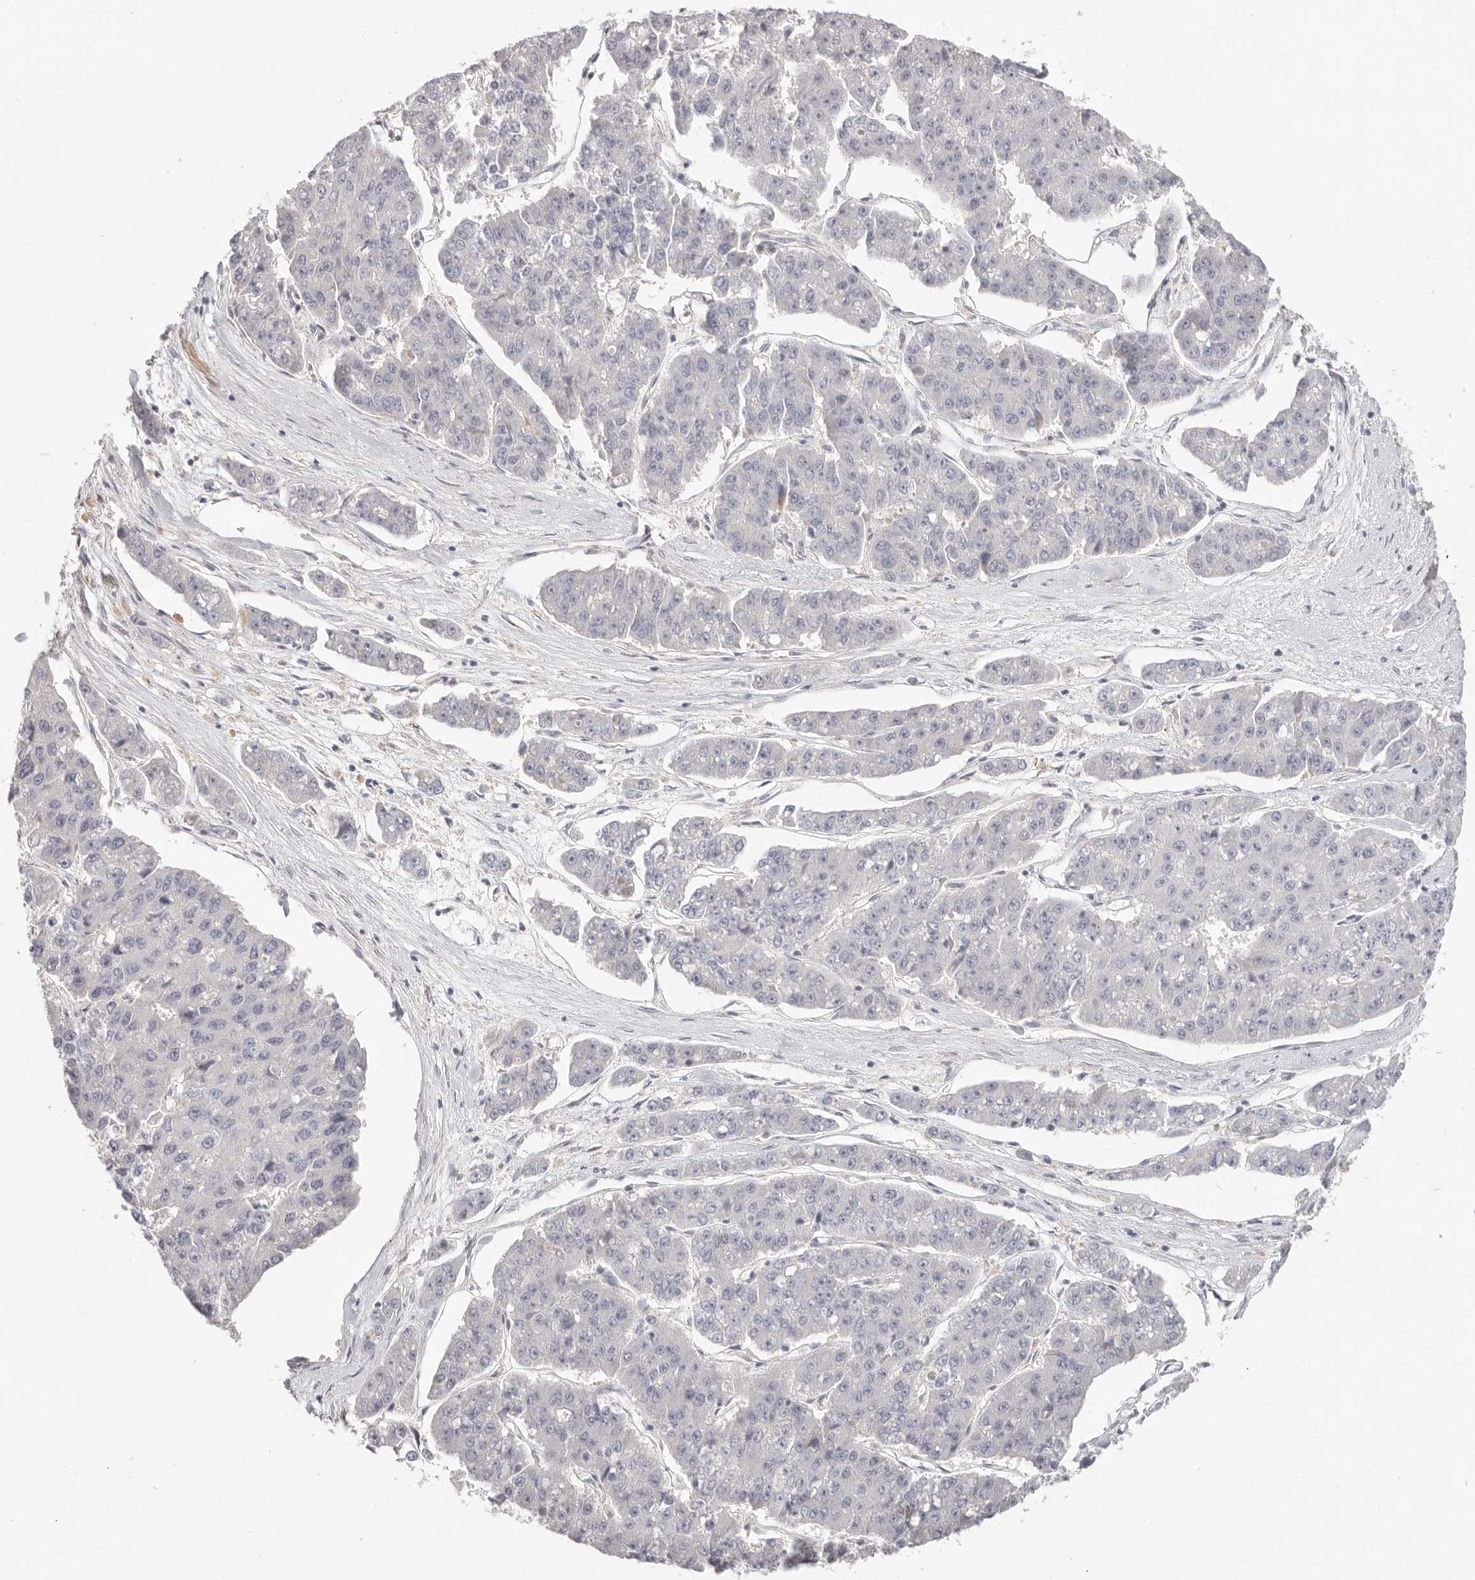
{"staining": {"intensity": "negative", "quantity": "none", "location": "none"}, "tissue": "pancreatic cancer", "cell_type": "Tumor cells", "image_type": "cancer", "snomed": [{"axis": "morphology", "description": "Adenocarcinoma, NOS"}, {"axis": "topography", "description": "Pancreas"}], "caption": "There is no significant positivity in tumor cells of pancreatic cancer (adenocarcinoma).", "gene": "DTNBP1", "patient": {"sex": "male", "age": 50}}